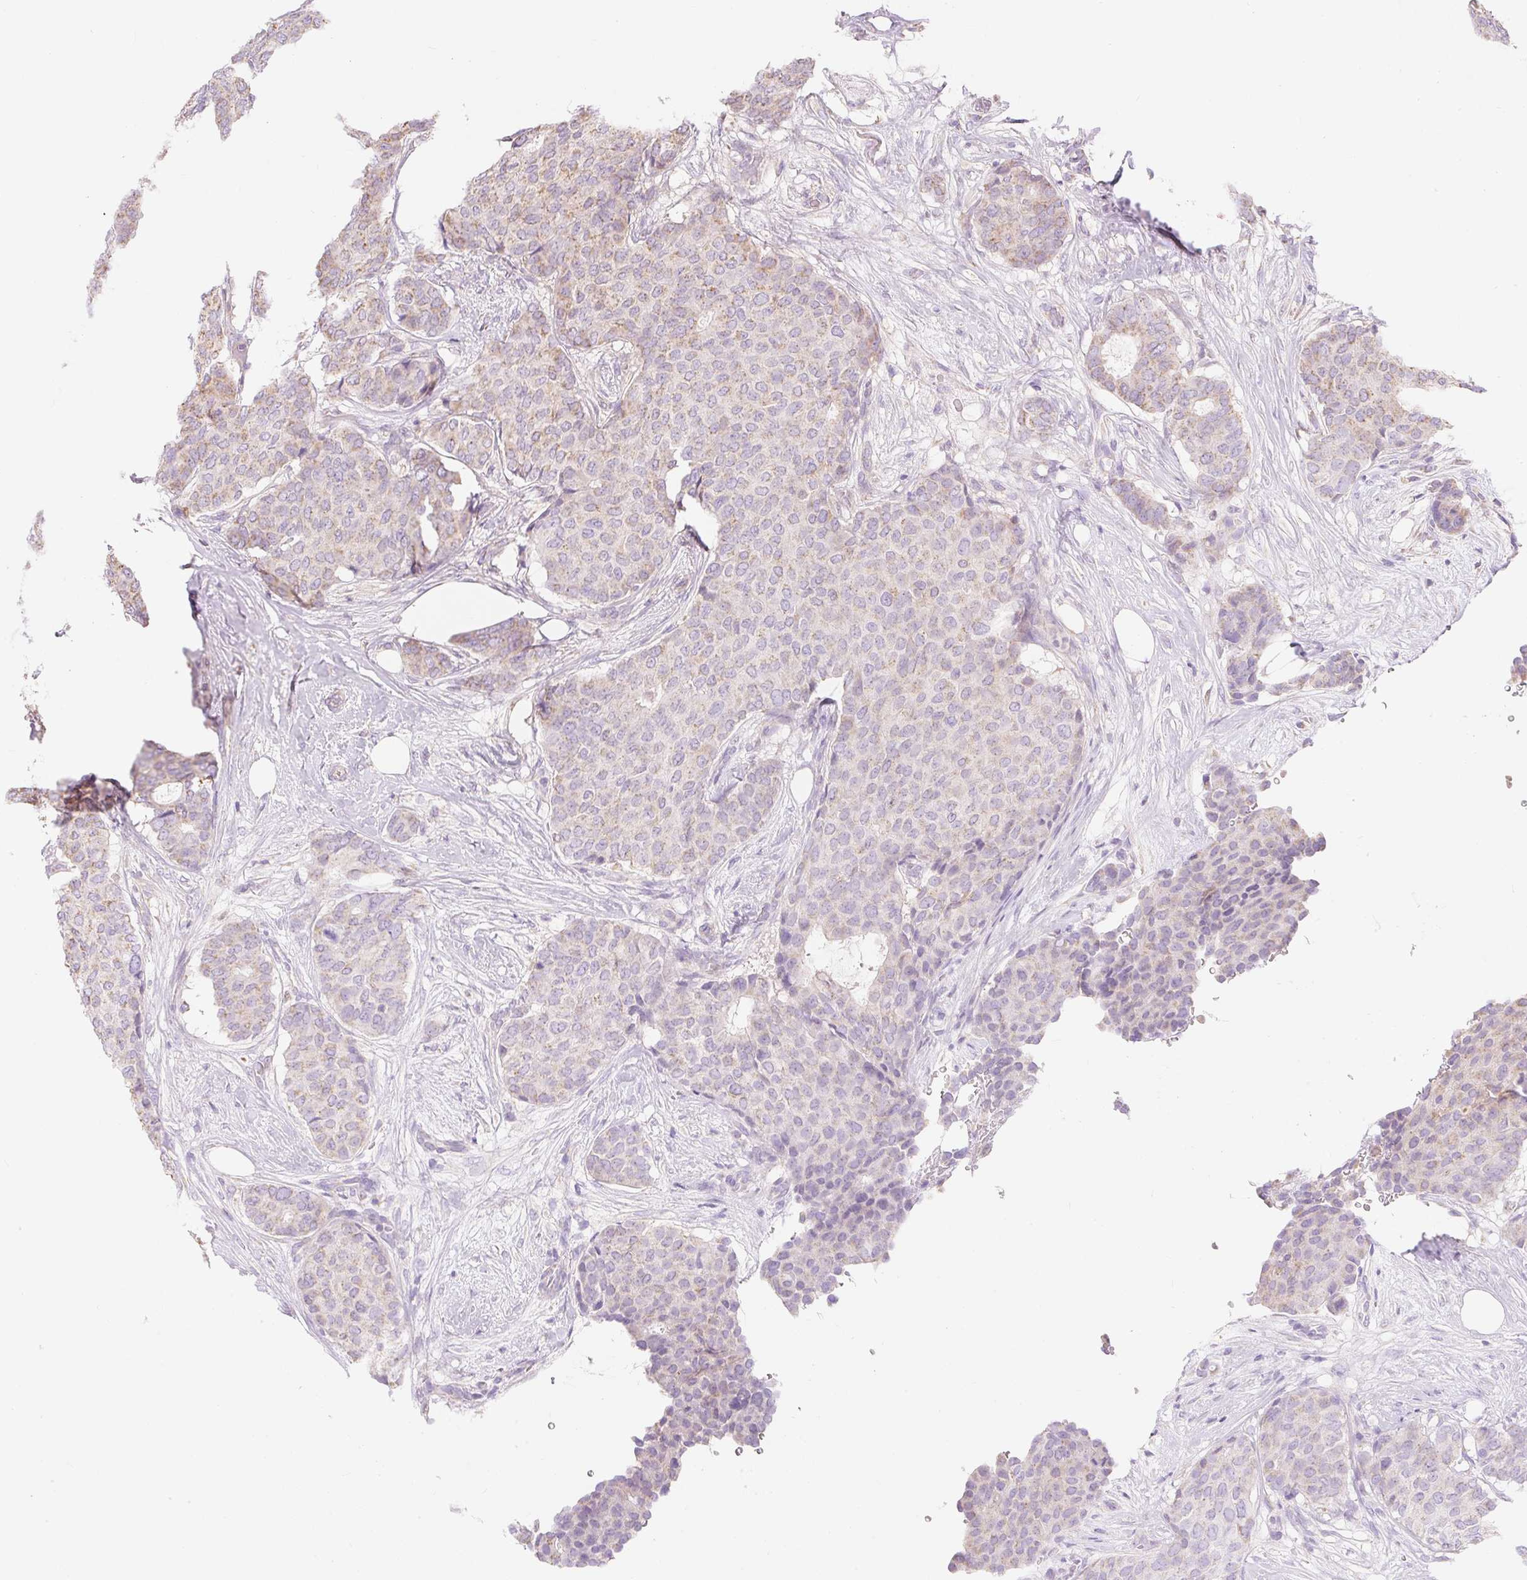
{"staining": {"intensity": "weak", "quantity": "<25%", "location": "cytoplasmic/membranous"}, "tissue": "breast cancer", "cell_type": "Tumor cells", "image_type": "cancer", "snomed": [{"axis": "morphology", "description": "Duct carcinoma"}, {"axis": "topography", "description": "Breast"}], "caption": "The IHC micrograph has no significant staining in tumor cells of breast cancer (invasive ductal carcinoma) tissue.", "gene": "DHX35", "patient": {"sex": "female", "age": 75}}